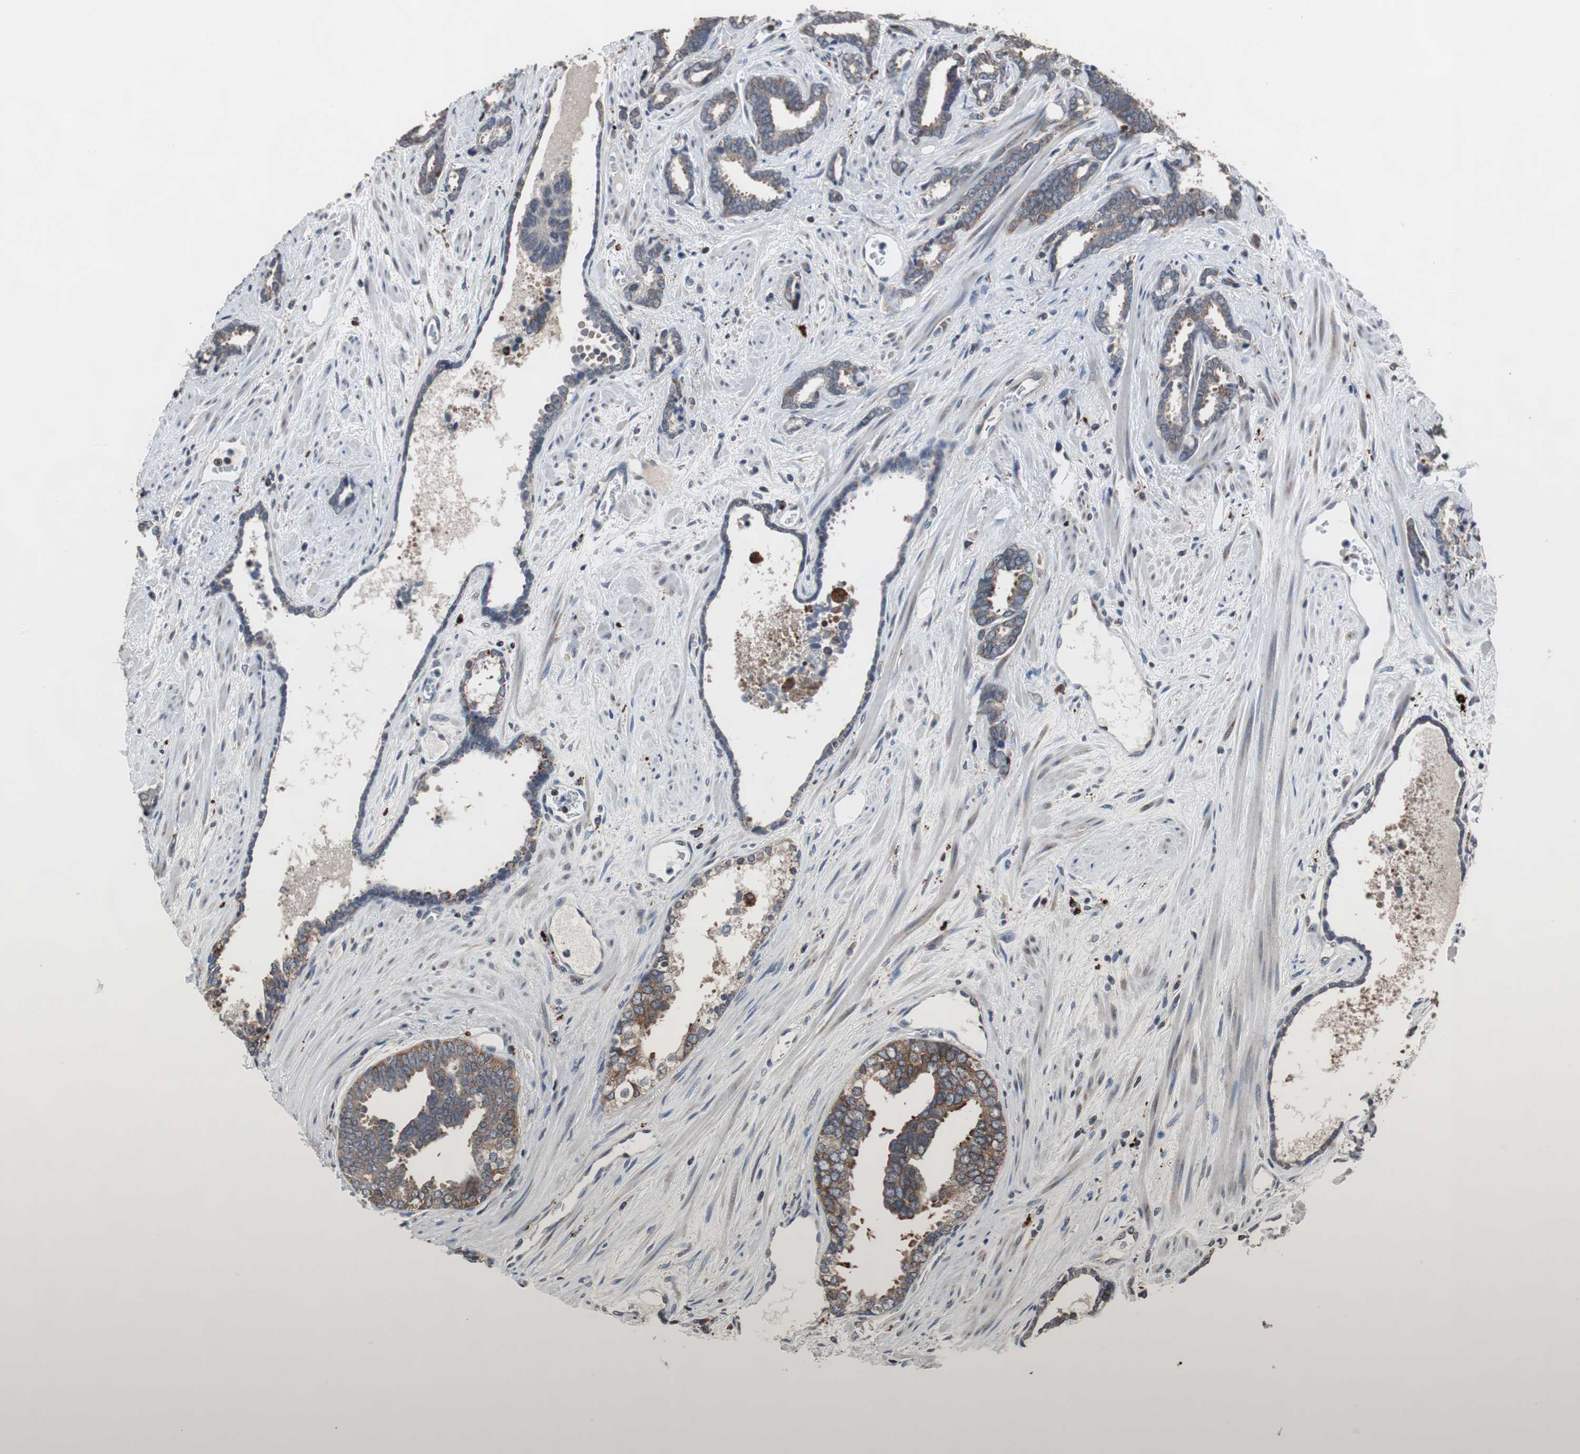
{"staining": {"intensity": "moderate", "quantity": ">75%", "location": "cytoplasmic/membranous"}, "tissue": "prostate cancer", "cell_type": "Tumor cells", "image_type": "cancer", "snomed": [{"axis": "morphology", "description": "Adenocarcinoma, High grade"}, {"axis": "topography", "description": "Prostate"}], "caption": "Adenocarcinoma (high-grade) (prostate) stained with a brown dye shows moderate cytoplasmic/membranous positive staining in about >75% of tumor cells.", "gene": "USP10", "patient": {"sex": "male", "age": 67}}